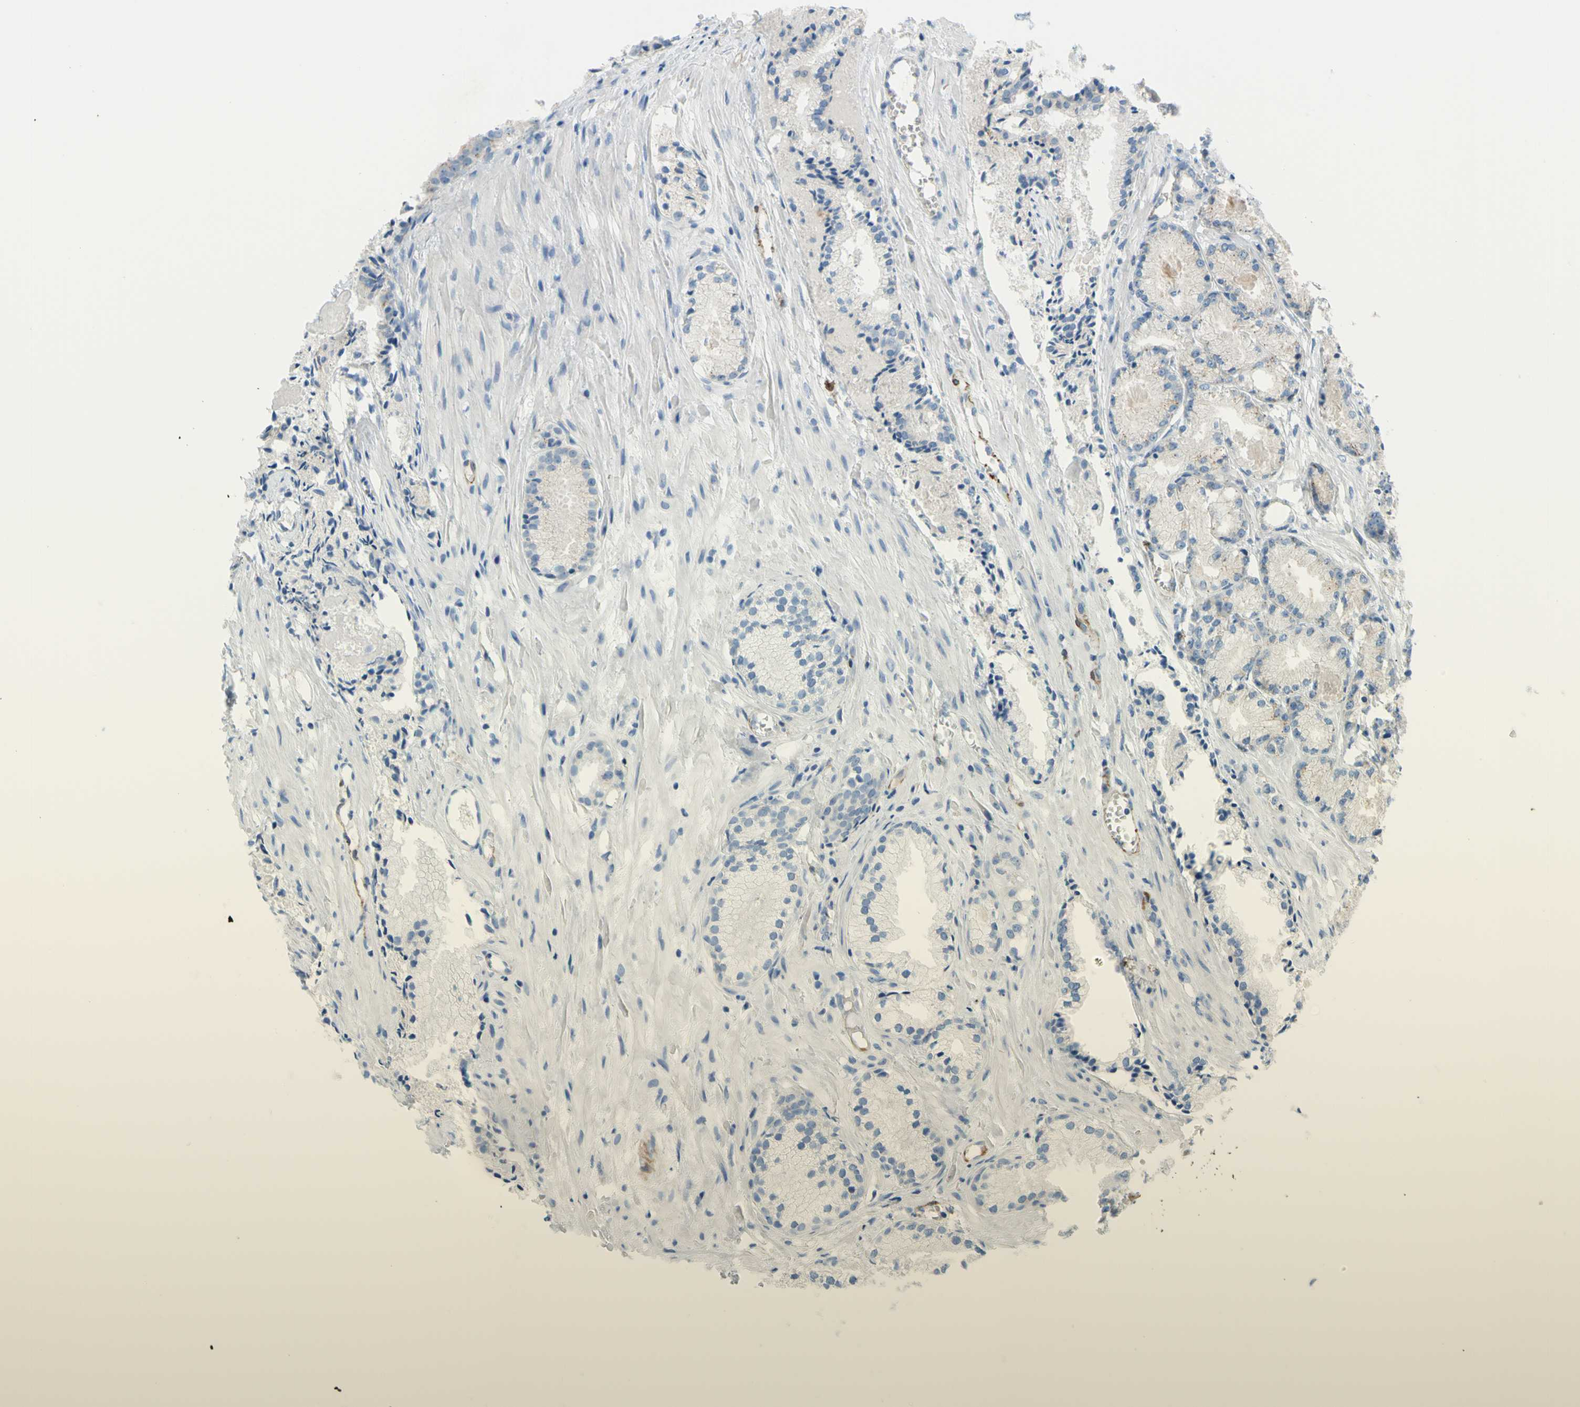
{"staining": {"intensity": "negative", "quantity": "none", "location": "none"}, "tissue": "prostate cancer", "cell_type": "Tumor cells", "image_type": "cancer", "snomed": [{"axis": "morphology", "description": "Adenocarcinoma, Low grade"}, {"axis": "topography", "description": "Prostate"}], "caption": "Tumor cells show no significant staining in prostate cancer (low-grade adenocarcinoma).", "gene": "PRRG2", "patient": {"sex": "male", "age": 72}}